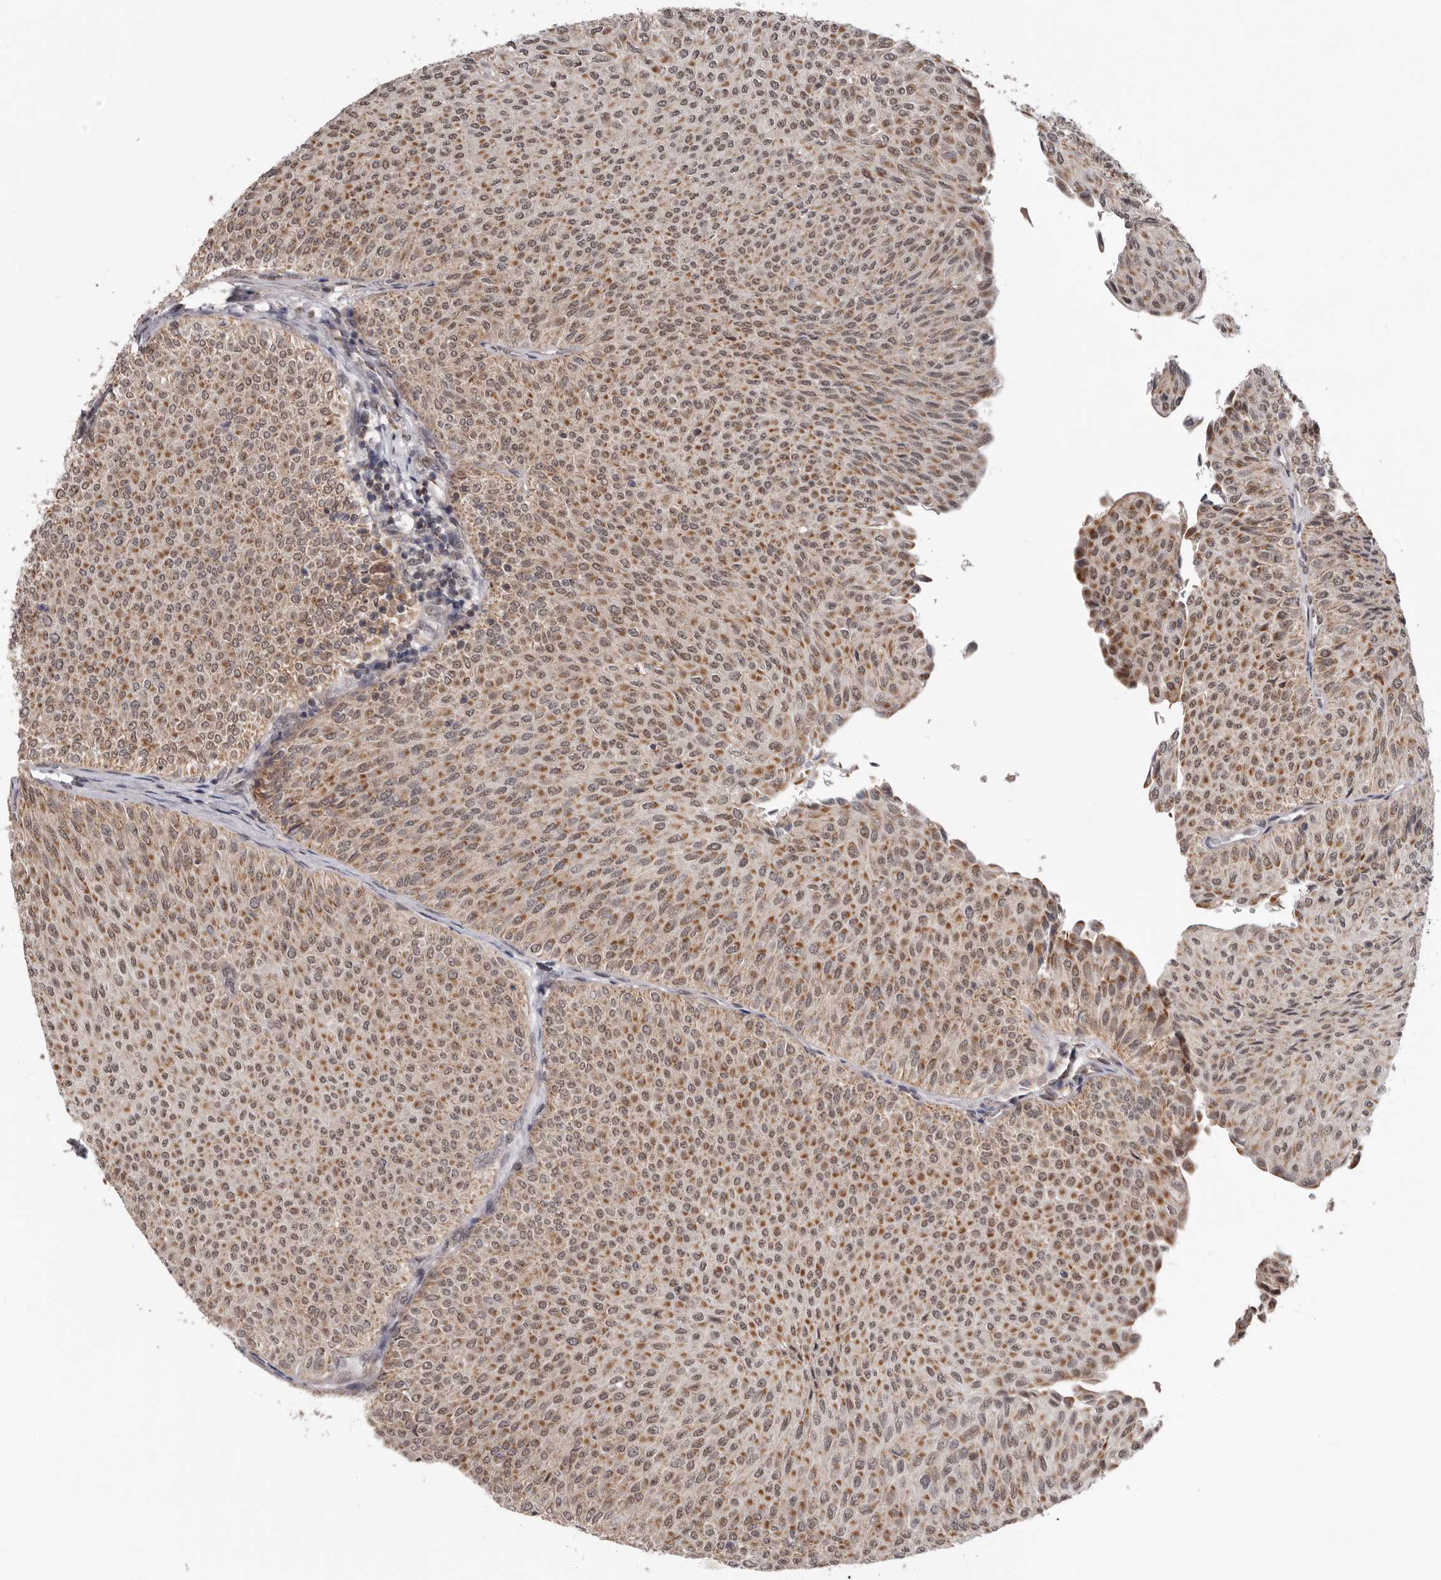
{"staining": {"intensity": "moderate", "quantity": ">75%", "location": "cytoplasmic/membranous,nuclear"}, "tissue": "urothelial cancer", "cell_type": "Tumor cells", "image_type": "cancer", "snomed": [{"axis": "morphology", "description": "Urothelial carcinoma, Low grade"}, {"axis": "topography", "description": "Urinary bladder"}], "caption": "Protein staining displays moderate cytoplasmic/membranous and nuclear expression in approximately >75% of tumor cells in low-grade urothelial carcinoma.", "gene": "MOGAT2", "patient": {"sex": "male", "age": 78}}